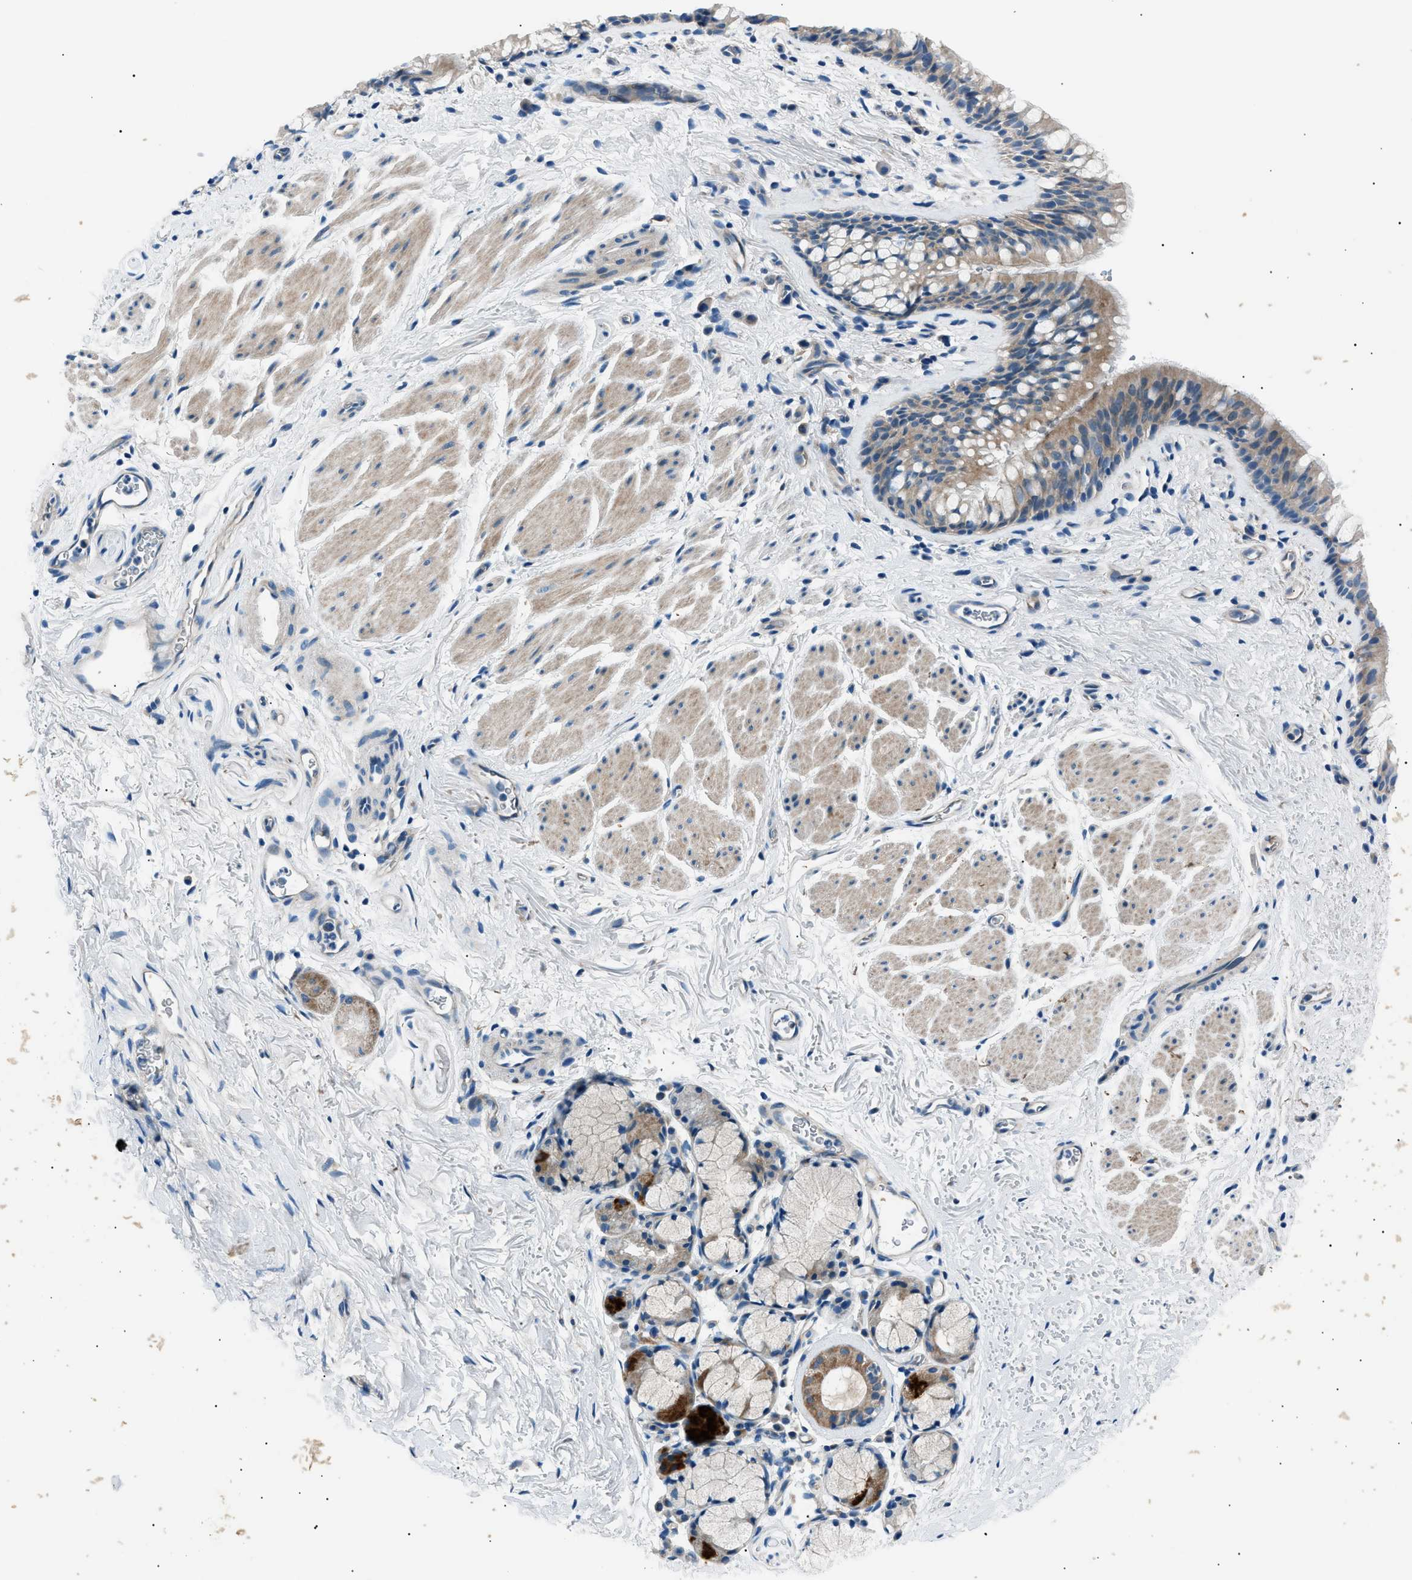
{"staining": {"intensity": "moderate", "quantity": "25%-75%", "location": "cytoplasmic/membranous"}, "tissue": "bronchus", "cell_type": "Respiratory epithelial cells", "image_type": "normal", "snomed": [{"axis": "morphology", "description": "Normal tissue, NOS"}, {"axis": "topography", "description": "Cartilage tissue"}, {"axis": "topography", "description": "Bronchus"}], "caption": "A high-resolution histopathology image shows immunohistochemistry staining of unremarkable bronchus, which exhibits moderate cytoplasmic/membranous positivity in about 25%-75% of respiratory epithelial cells. The protein of interest is stained brown, and the nuclei are stained in blue (DAB IHC with brightfield microscopy, high magnification).", "gene": "LRRC37B", "patient": {"sex": "female", "age": 53}}